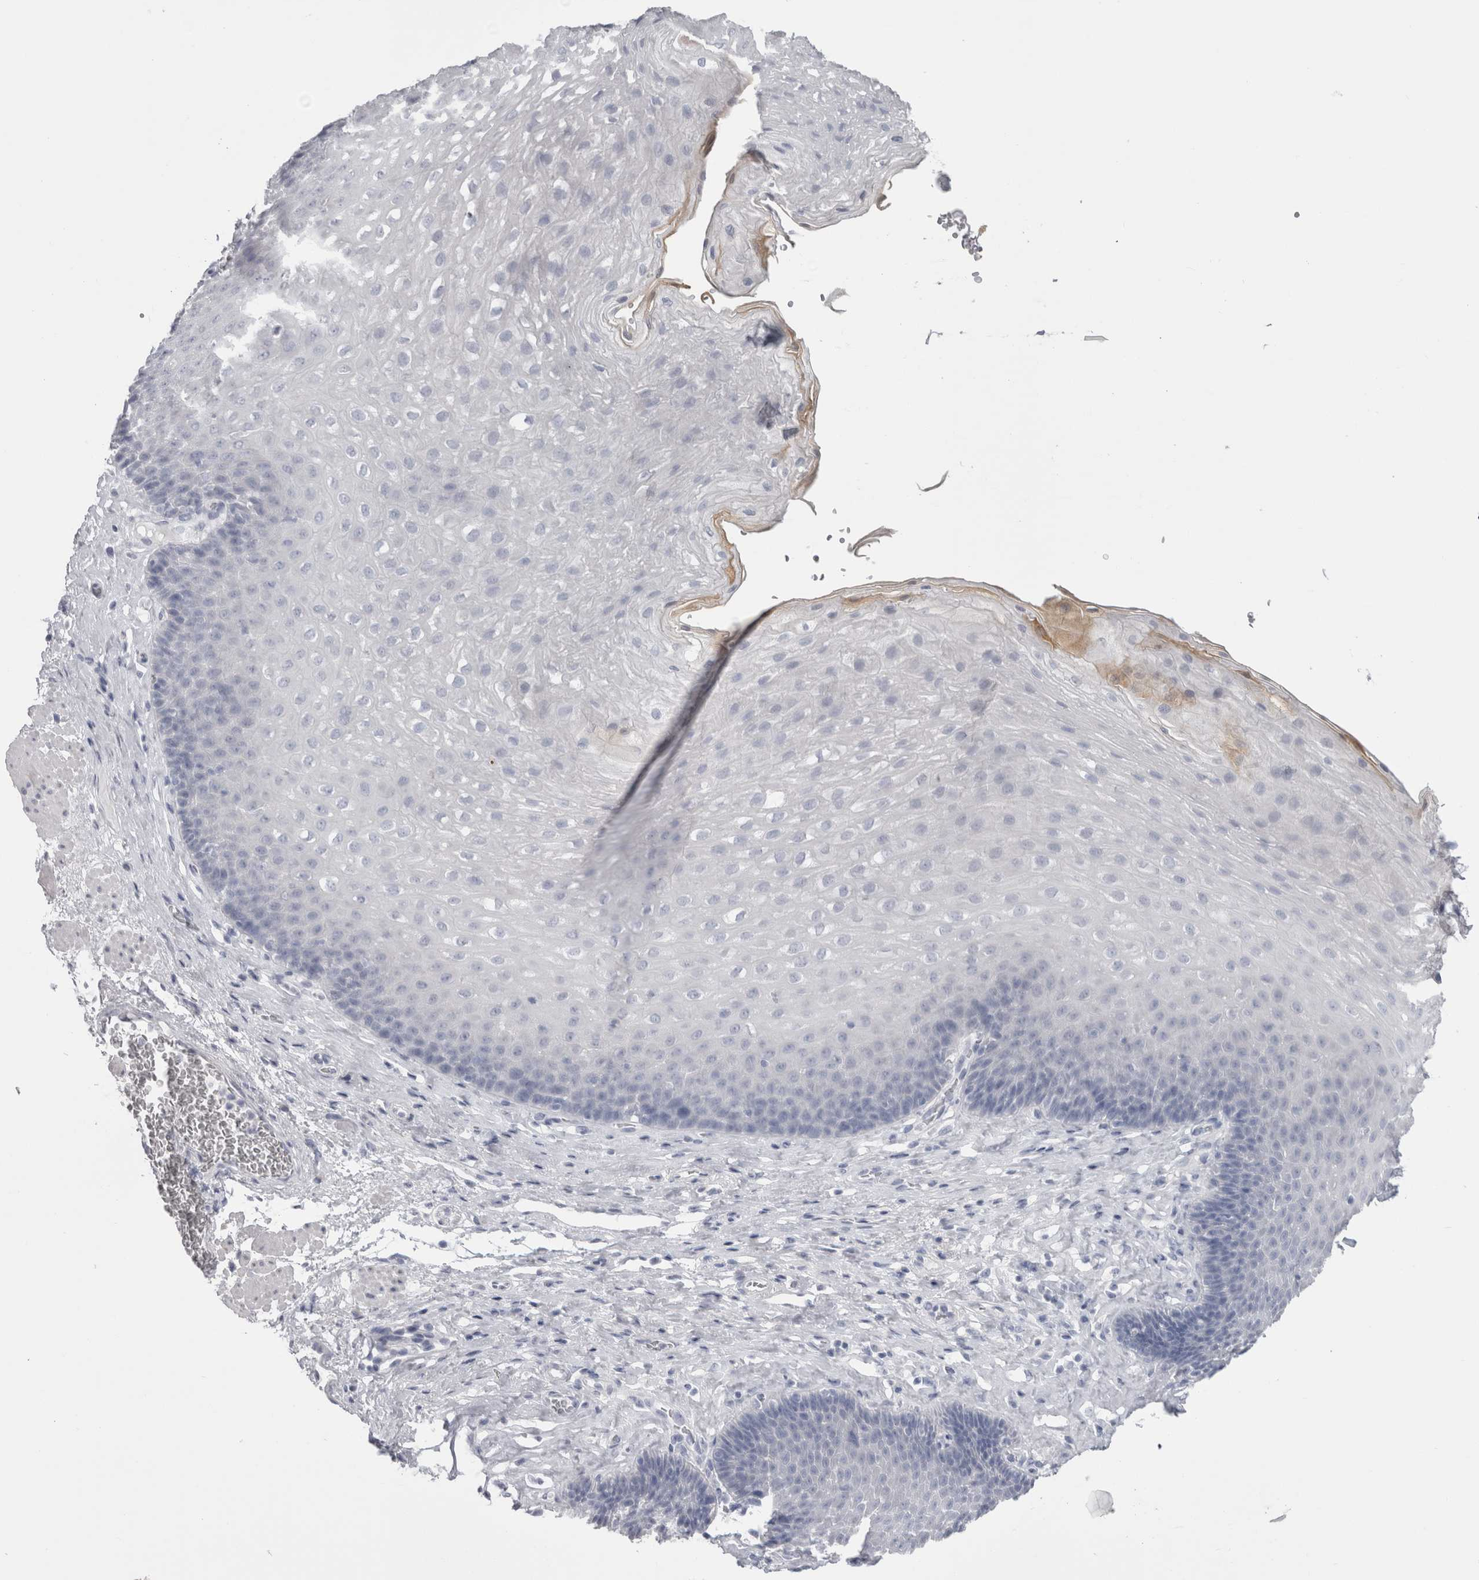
{"staining": {"intensity": "negative", "quantity": "none", "location": "none"}, "tissue": "esophagus", "cell_type": "Squamous epithelial cells", "image_type": "normal", "snomed": [{"axis": "morphology", "description": "Normal tissue, NOS"}, {"axis": "topography", "description": "Esophagus"}], "caption": "Squamous epithelial cells show no significant protein expression in benign esophagus. Nuclei are stained in blue.", "gene": "MSMB", "patient": {"sex": "female", "age": 66}}